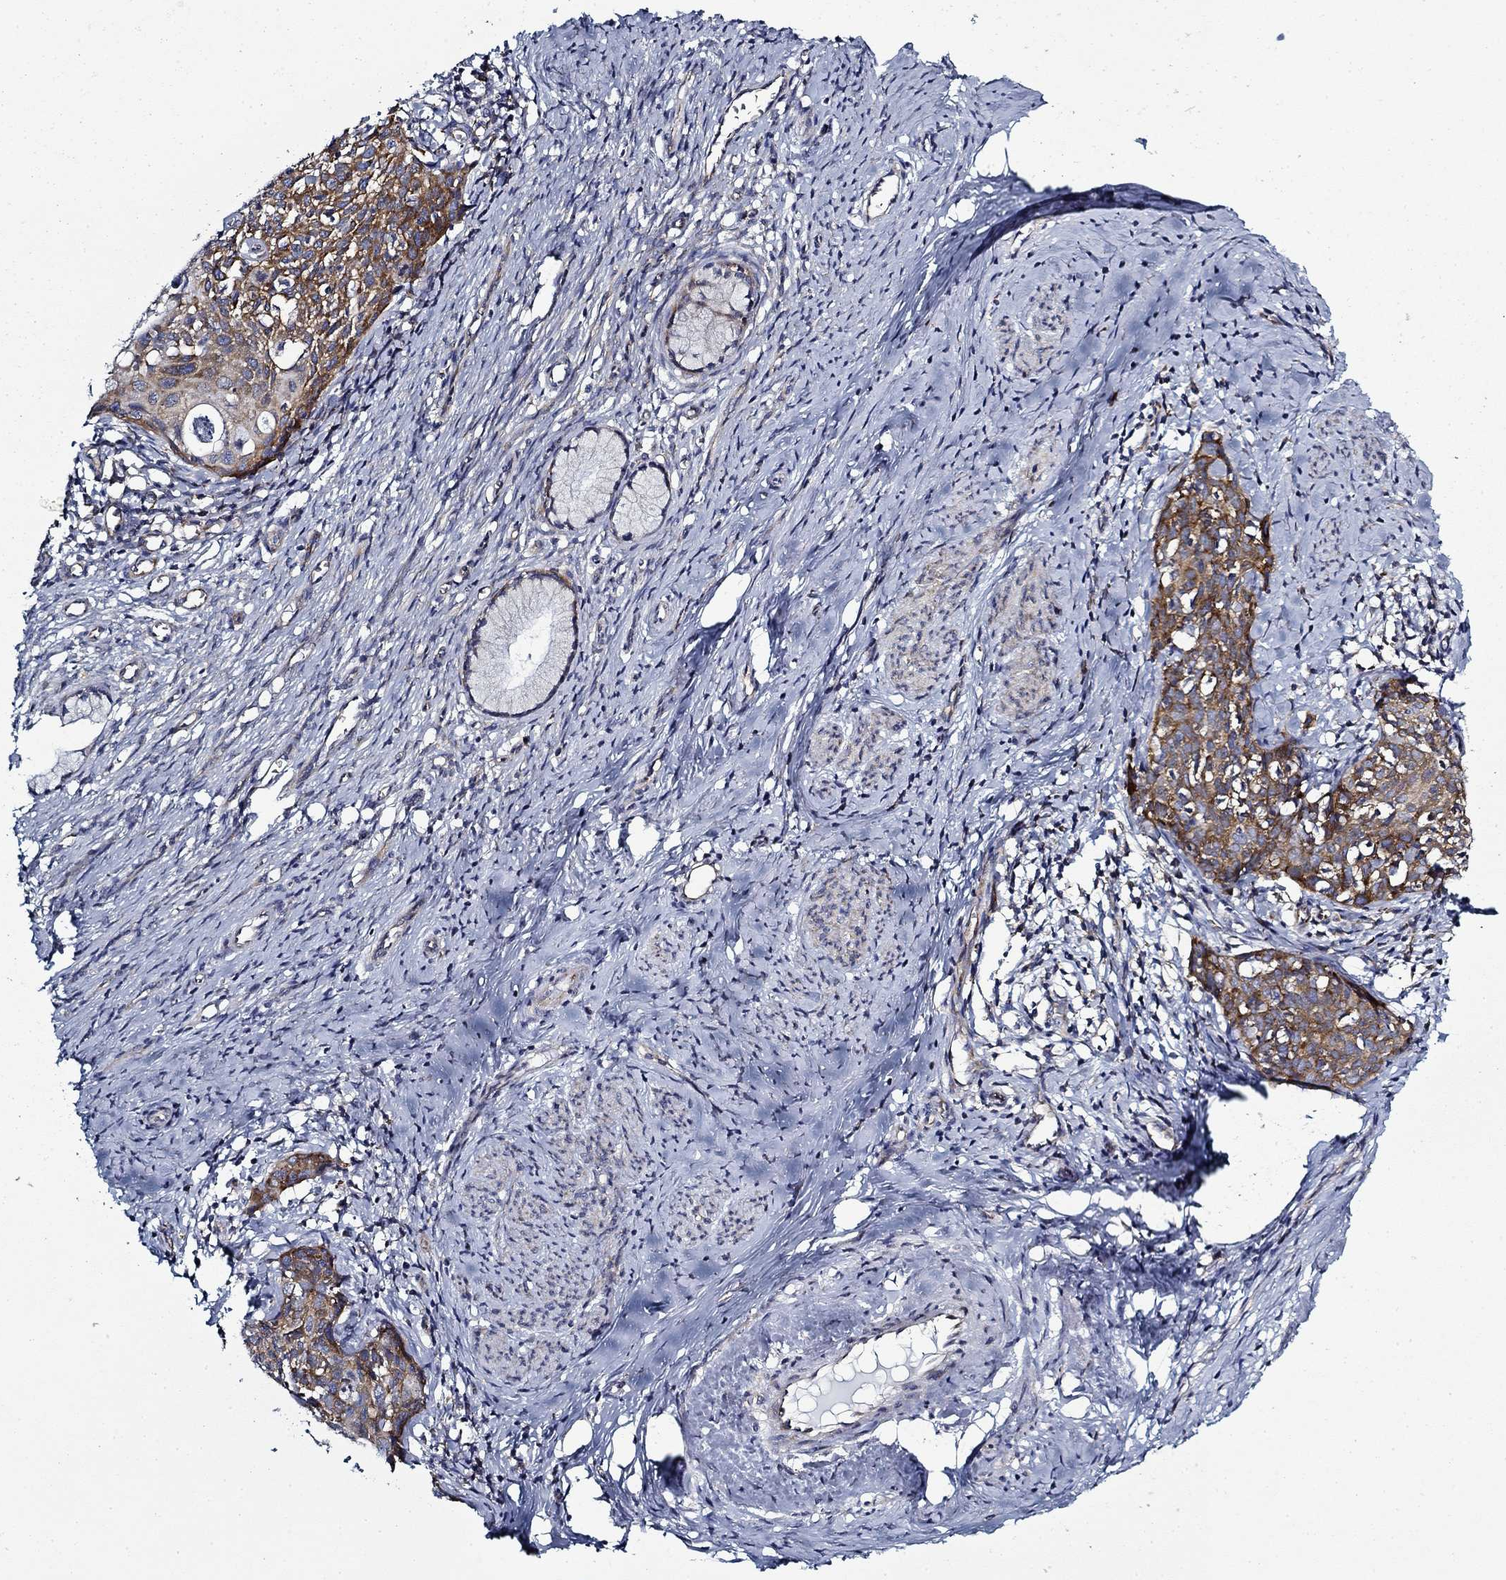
{"staining": {"intensity": "moderate", "quantity": "<25%", "location": "cytoplasmic/membranous"}, "tissue": "cervical cancer", "cell_type": "Tumor cells", "image_type": "cancer", "snomed": [{"axis": "morphology", "description": "Squamous cell carcinoma, NOS"}, {"axis": "topography", "description": "Cervix"}], "caption": "There is low levels of moderate cytoplasmic/membranous positivity in tumor cells of cervical cancer (squamous cell carcinoma), as demonstrated by immunohistochemical staining (brown color).", "gene": "FXR1", "patient": {"sex": "female", "age": 62}}